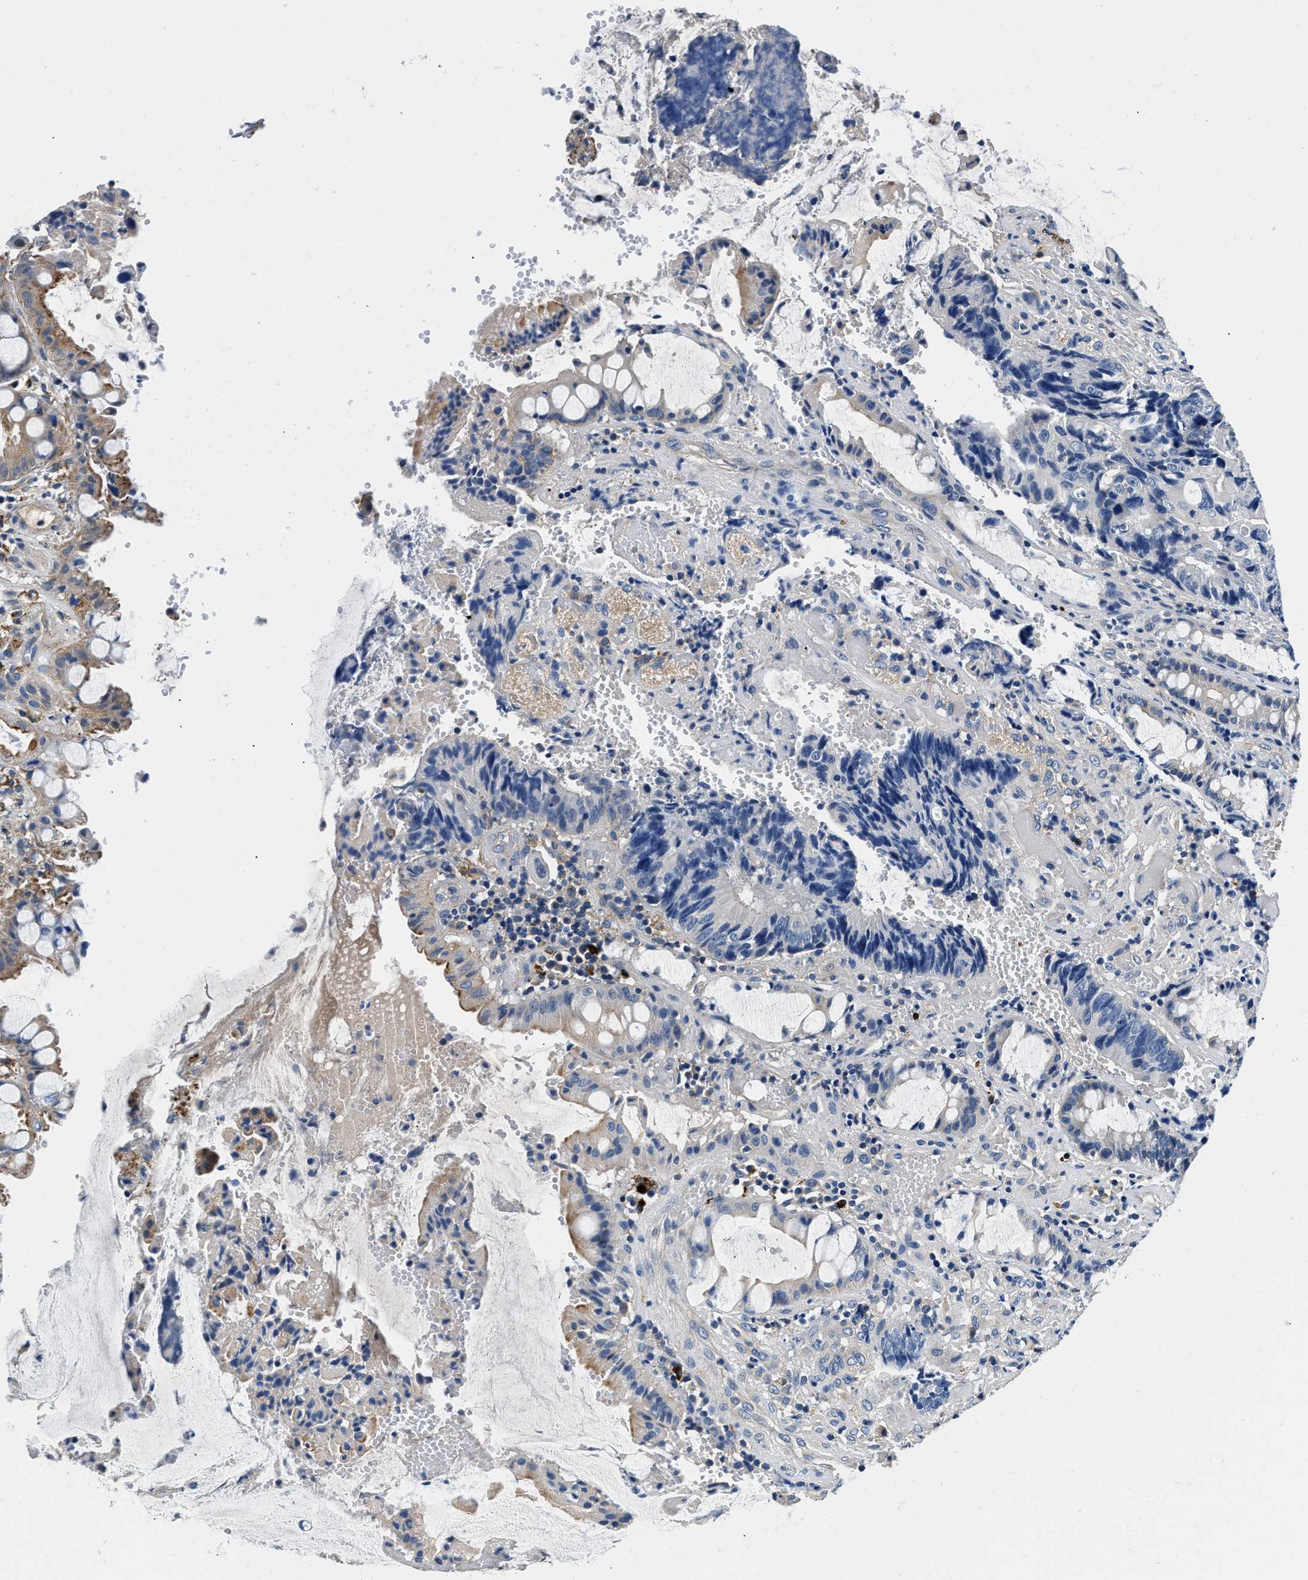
{"staining": {"intensity": "moderate", "quantity": "<25%", "location": "cytoplasmic/membranous"}, "tissue": "colorectal cancer", "cell_type": "Tumor cells", "image_type": "cancer", "snomed": [{"axis": "morphology", "description": "Adenocarcinoma, NOS"}, {"axis": "topography", "description": "Colon"}], "caption": "This is an image of immunohistochemistry (IHC) staining of adenocarcinoma (colorectal), which shows moderate positivity in the cytoplasmic/membranous of tumor cells.", "gene": "ZFAND3", "patient": {"sex": "female", "age": 57}}